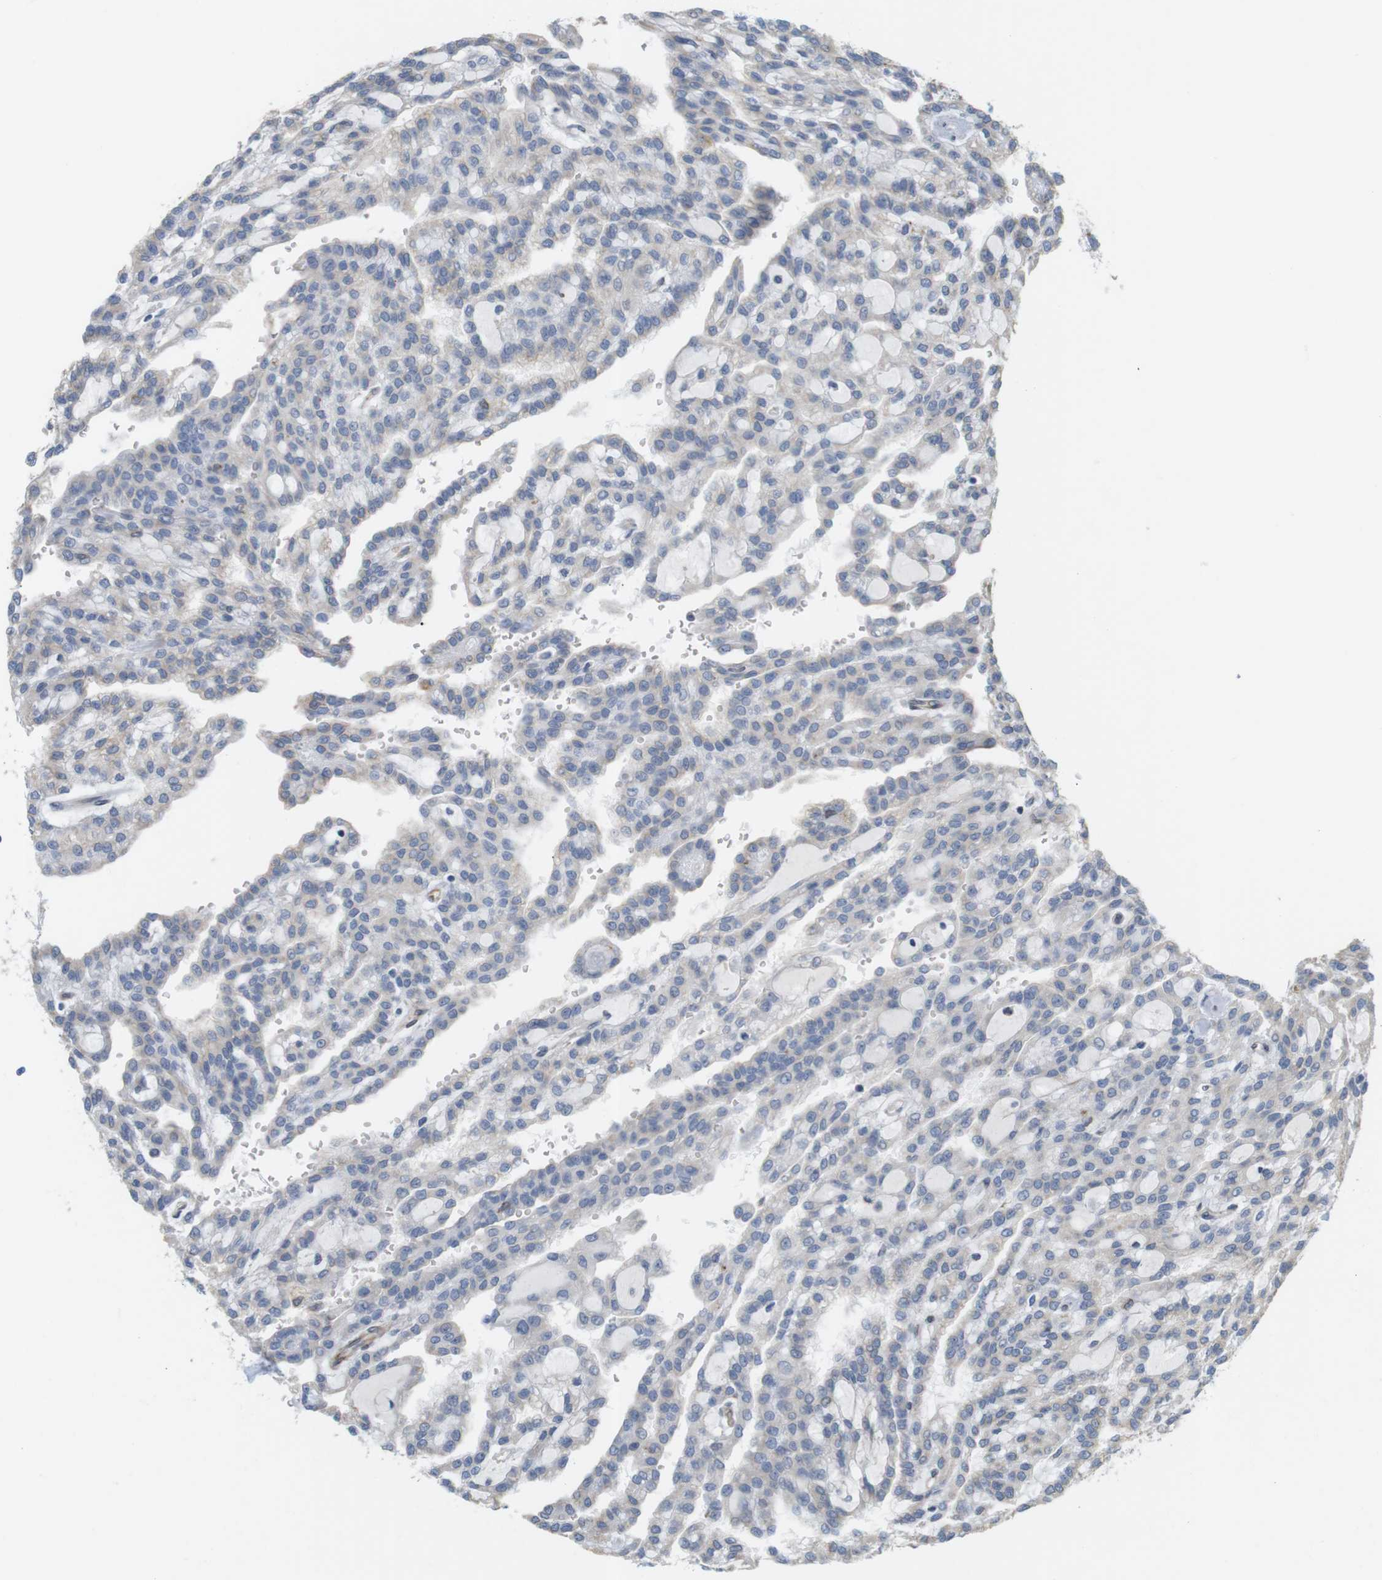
{"staining": {"intensity": "negative", "quantity": "none", "location": "none"}, "tissue": "renal cancer", "cell_type": "Tumor cells", "image_type": "cancer", "snomed": [{"axis": "morphology", "description": "Adenocarcinoma, NOS"}, {"axis": "topography", "description": "Kidney"}], "caption": "An image of human renal cancer (adenocarcinoma) is negative for staining in tumor cells. The staining was performed using DAB to visualize the protein expression in brown, while the nuclei were stained in blue with hematoxylin (Magnification: 20x).", "gene": "ITPR1", "patient": {"sex": "male", "age": 63}}